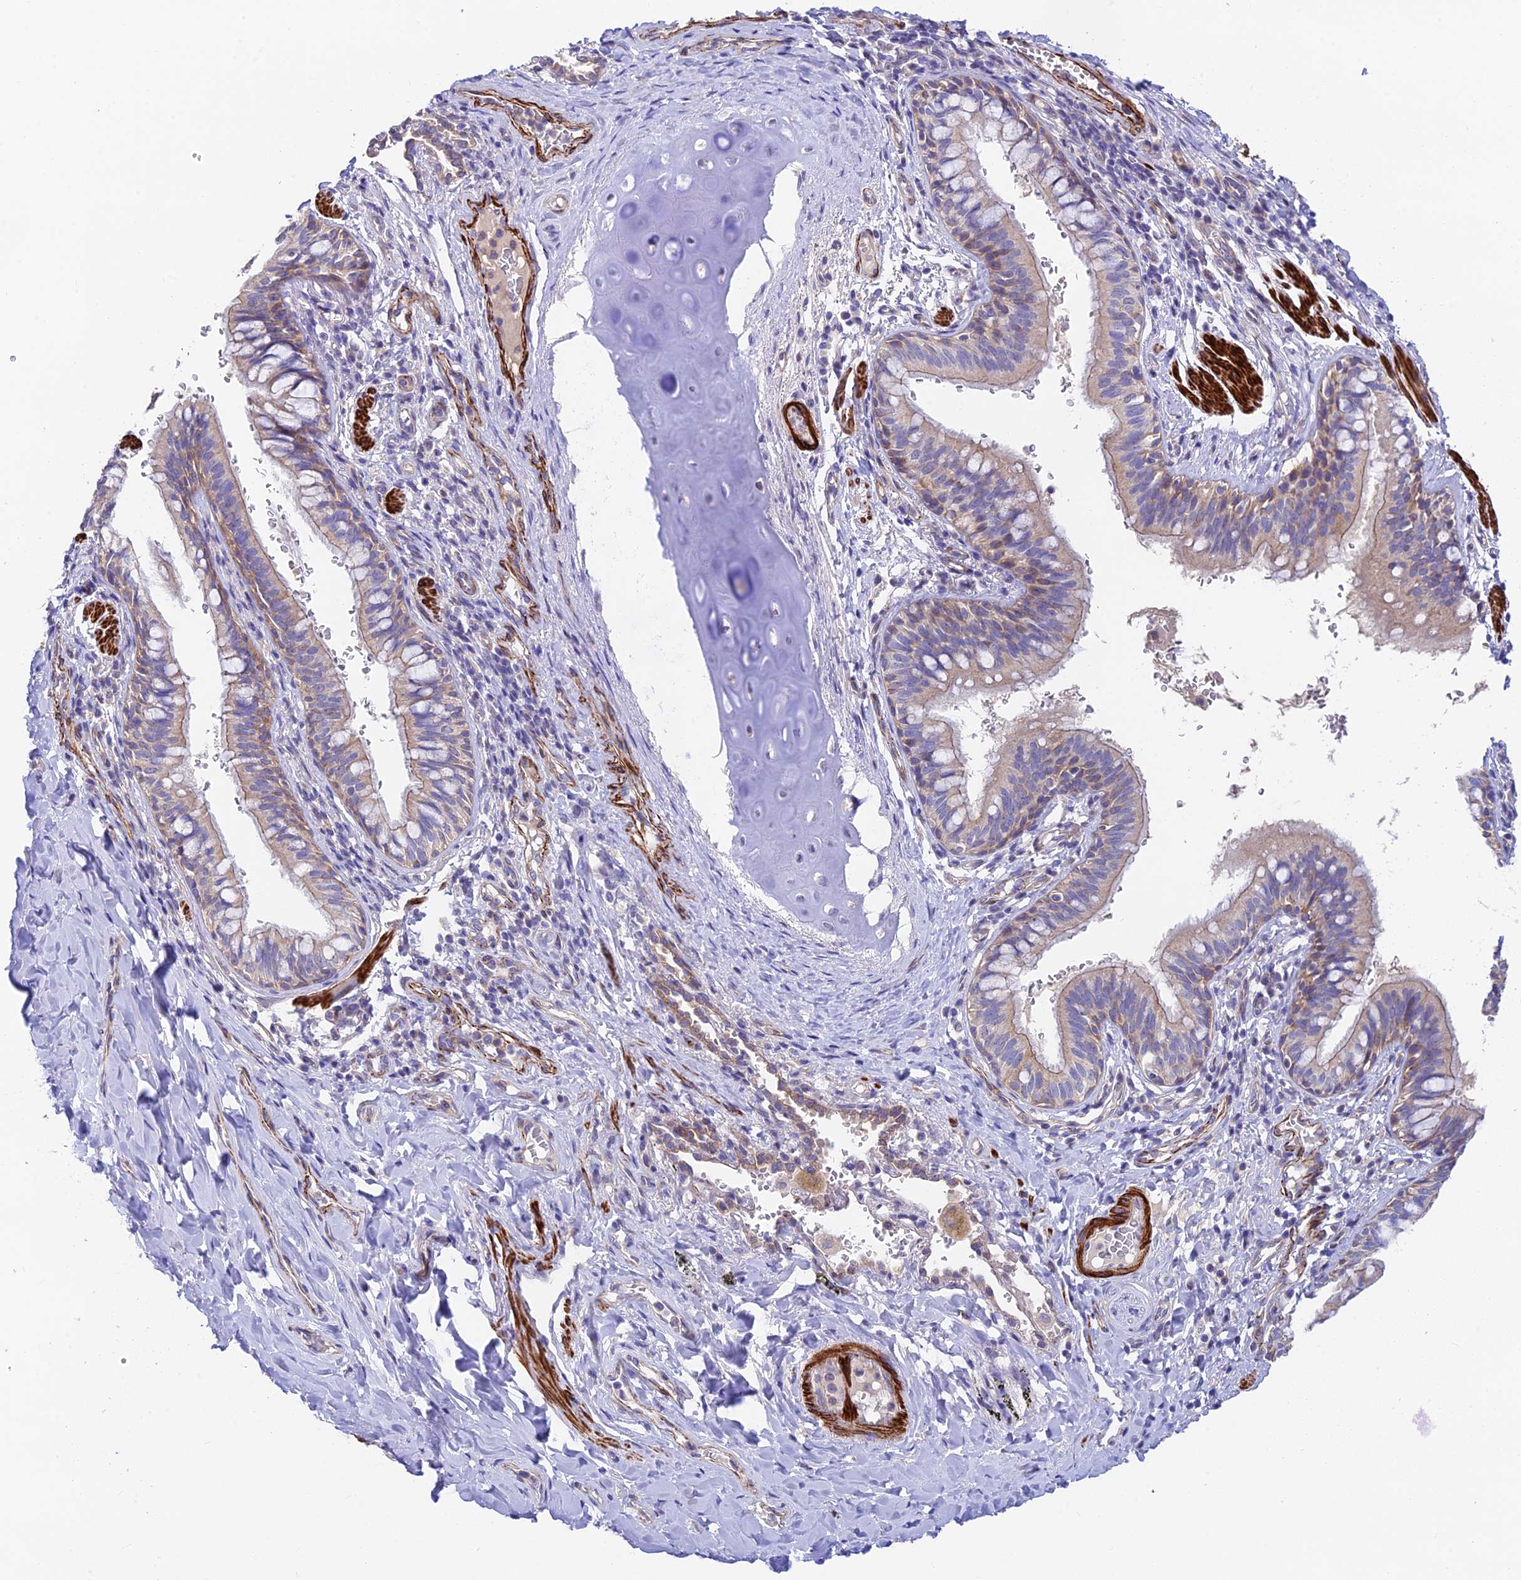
{"staining": {"intensity": "moderate", "quantity": "25%-75%", "location": "cytoplasmic/membranous"}, "tissue": "bronchus", "cell_type": "Respiratory epithelial cells", "image_type": "normal", "snomed": [{"axis": "morphology", "description": "Normal tissue, NOS"}, {"axis": "topography", "description": "Cartilage tissue"}, {"axis": "topography", "description": "Bronchus"}], "caption": "Bronchus stained with a brown dye displays moderate cytoplasmic/membranous positive positivity in approximately 25%-75% of respiratory epithelial cells.", "gene": "ANKRD50", "patient": {"sex": "female", "age": 36}}